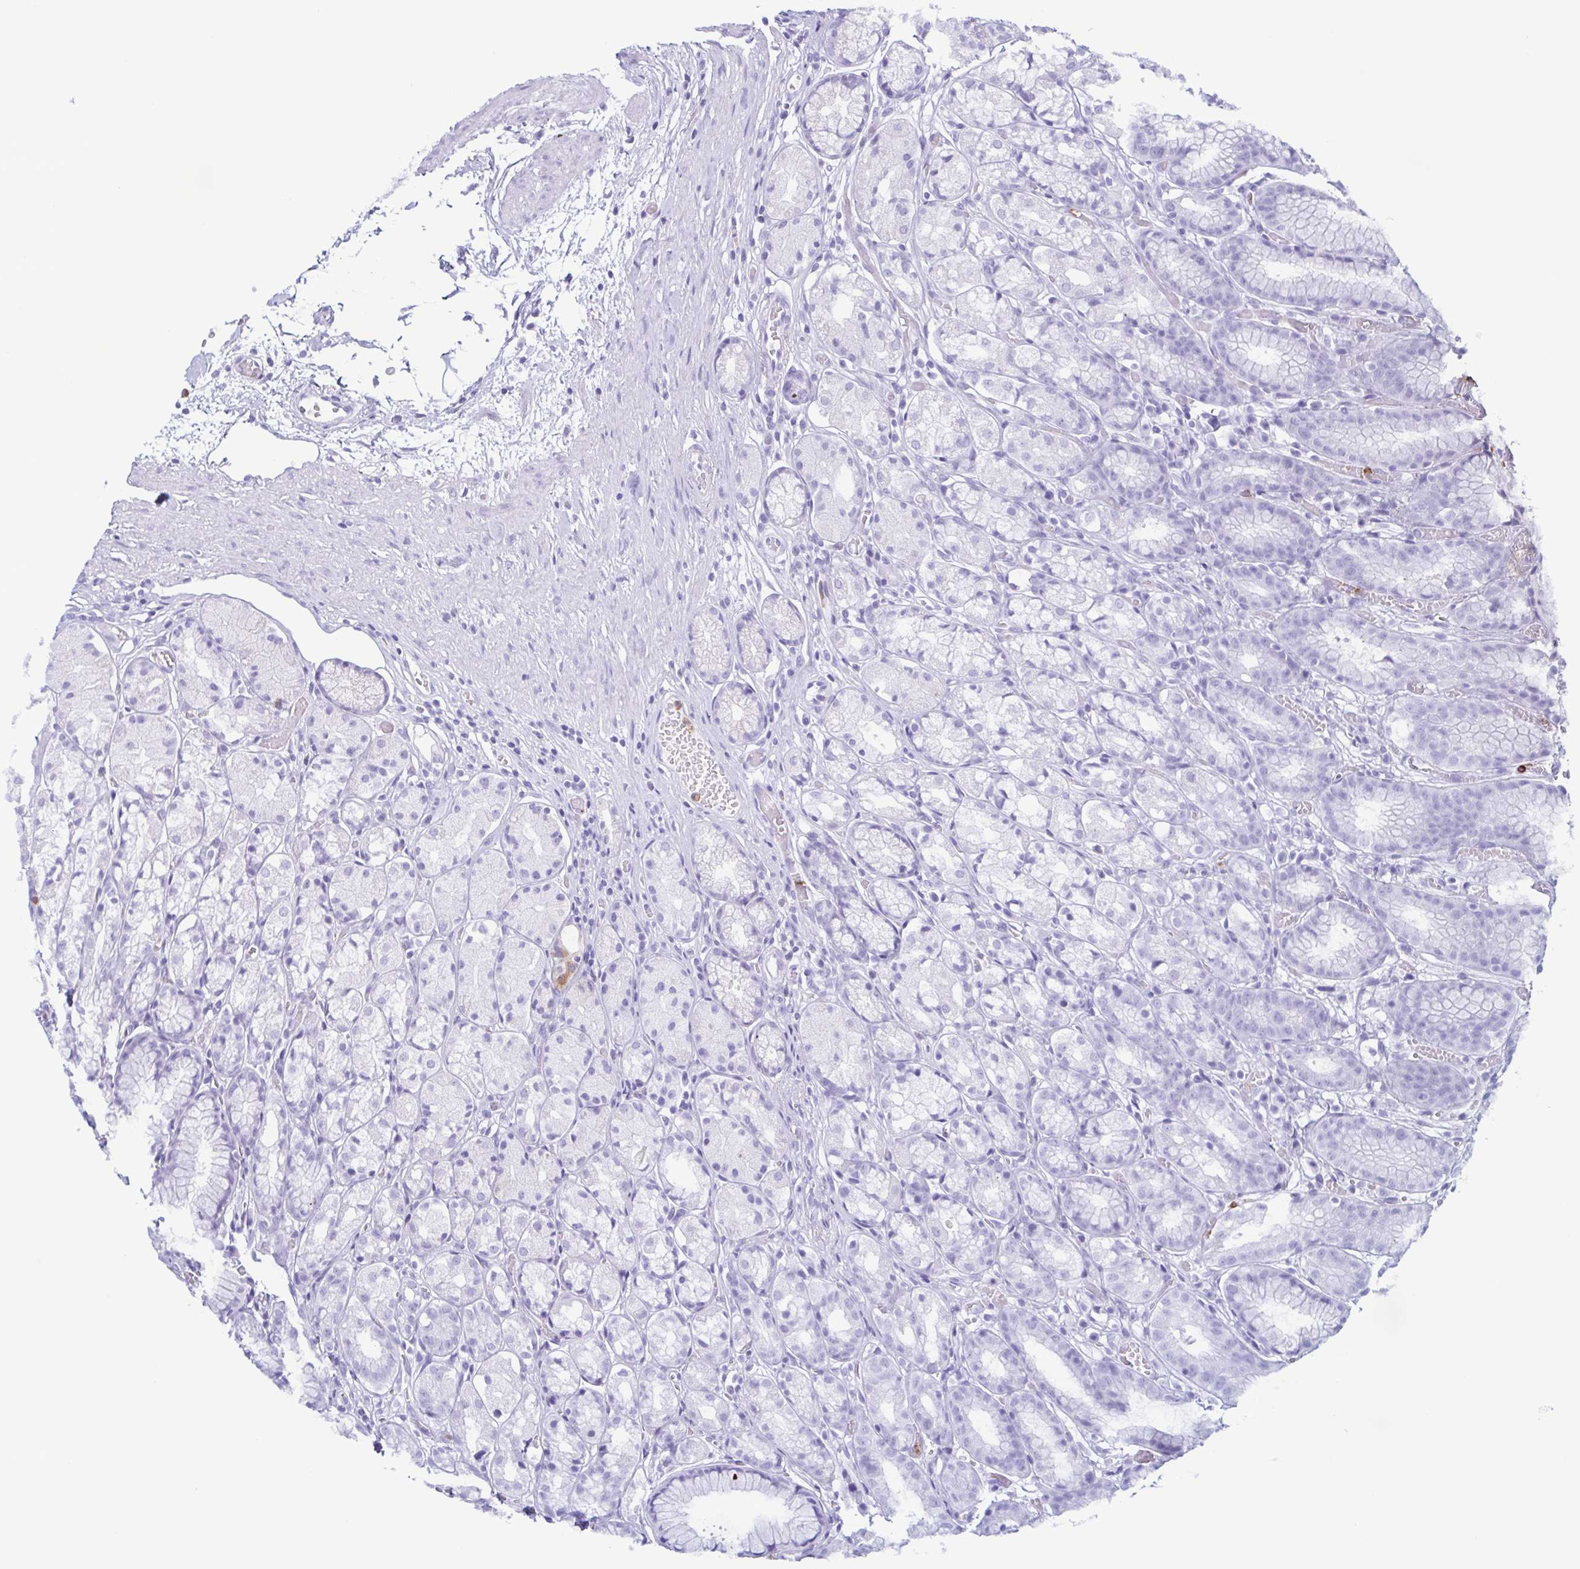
{"staining": {"intensity": "moderate", "quantity": "<25%", "location": "cytoplasmic/membranous"}, "tissue": "stomach", "cell_type": "Glandular cells", "image_type": "normal", "snomed": [{"axis": "morphology", "description": "Normal tissue, NOS"}, {"axis": "topography", "description": "Stomach"}], "caption": "Moderate cytoplasmic/membranous staining for a protein is seen in about <25% of glandular cells of unremarkable stomach using IHC.", "gene": "LTF", "patient": {"sex": "male", "age": 70}}